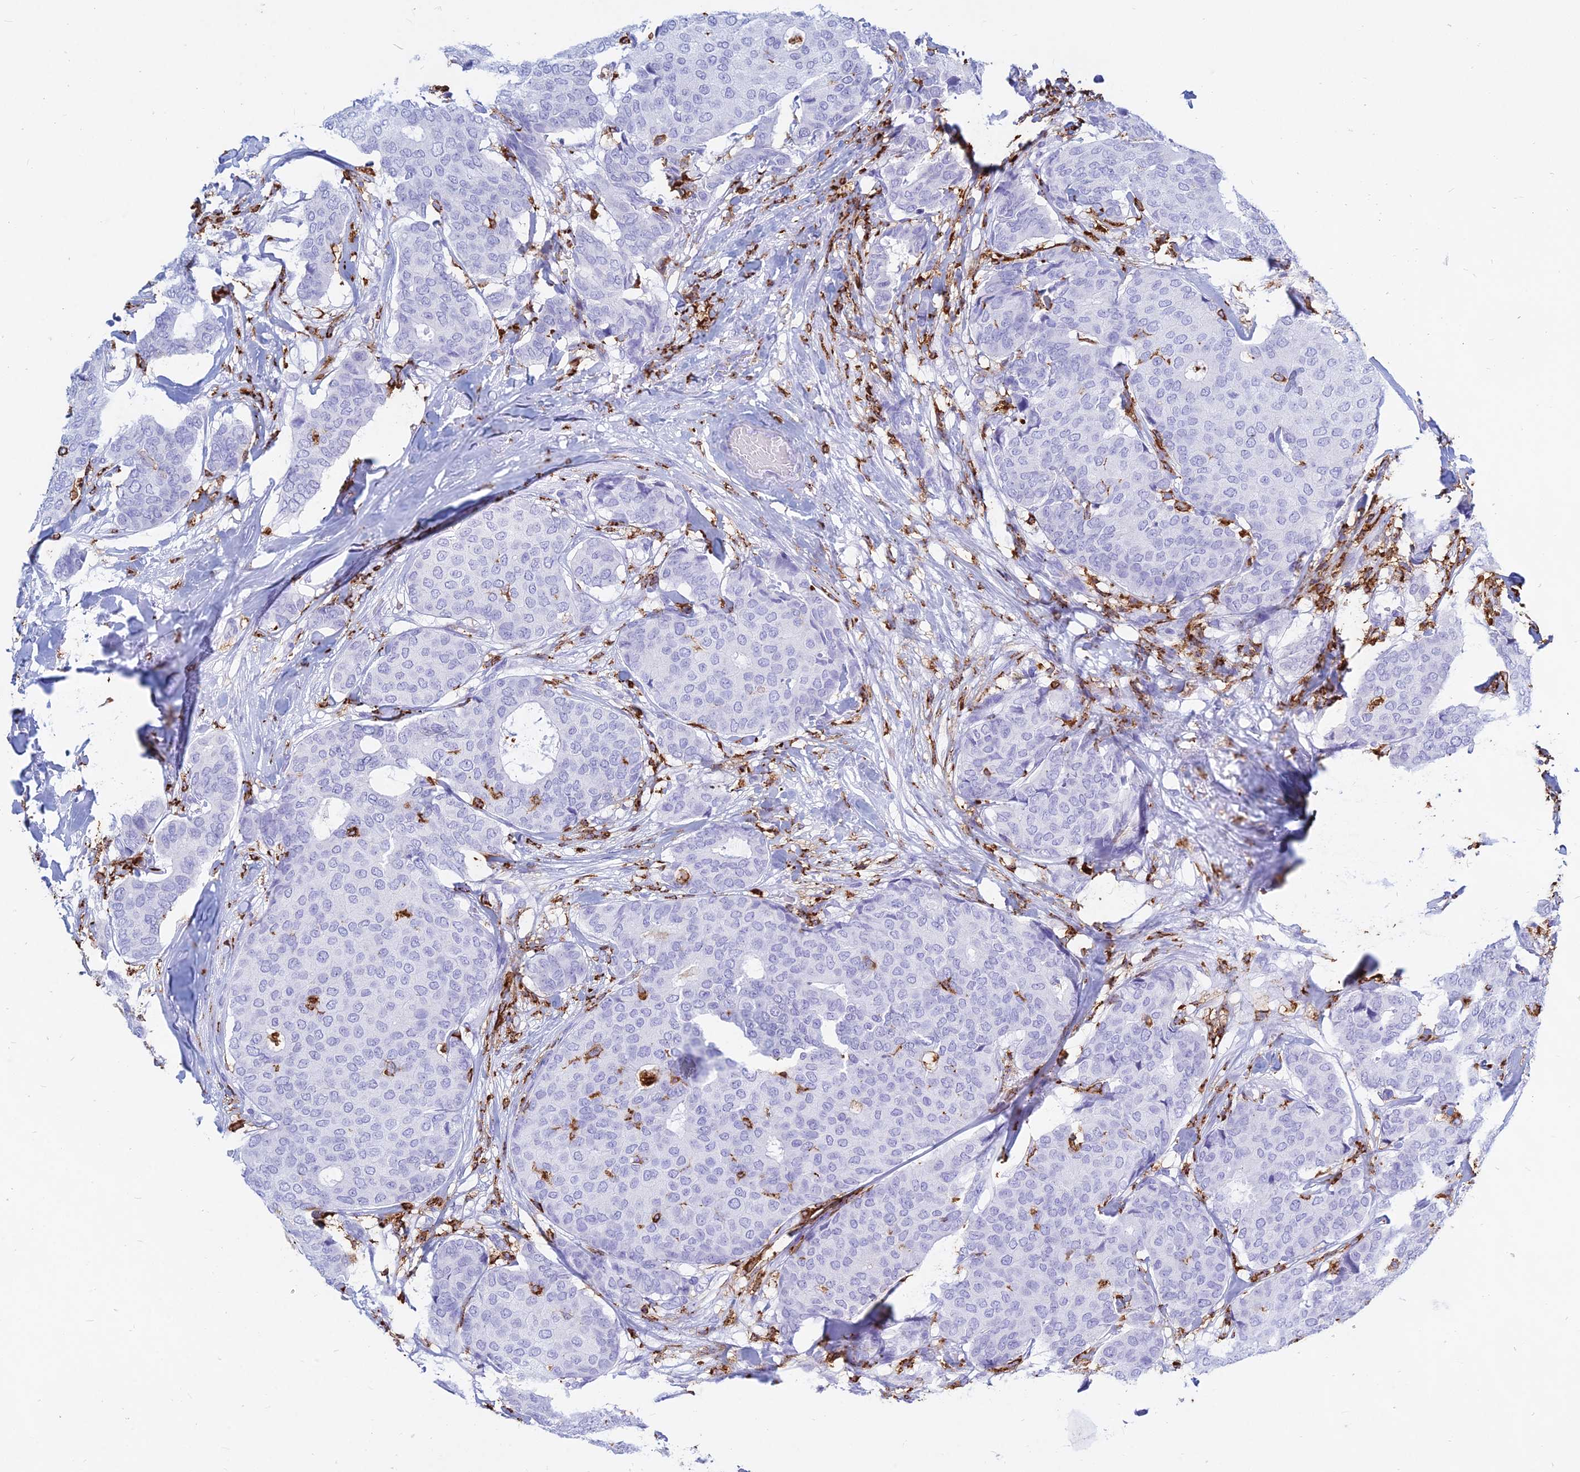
{"staining": {"intensity": "negative", "quantity": "none", "location": "none"}, "tissue": "breast cancer", "cell_type": "Tumor cells", "image_type": "cancer", "snomed": [{"axis": "morphology", "description": "Duct carcinoma"}, {"axis": "topography", "description": "Breast"}], "caption": "This photomicrograph is of breast cancer (intraductal carcinoma) stained with IHC to label a protein in brown with the nuclei are counter-stained blue. There is no positivity in tumor cells. Nuclei are stained in blue.", "gene": "HLA-DRB1", "patient": {"sex": "female", "age": 75}}